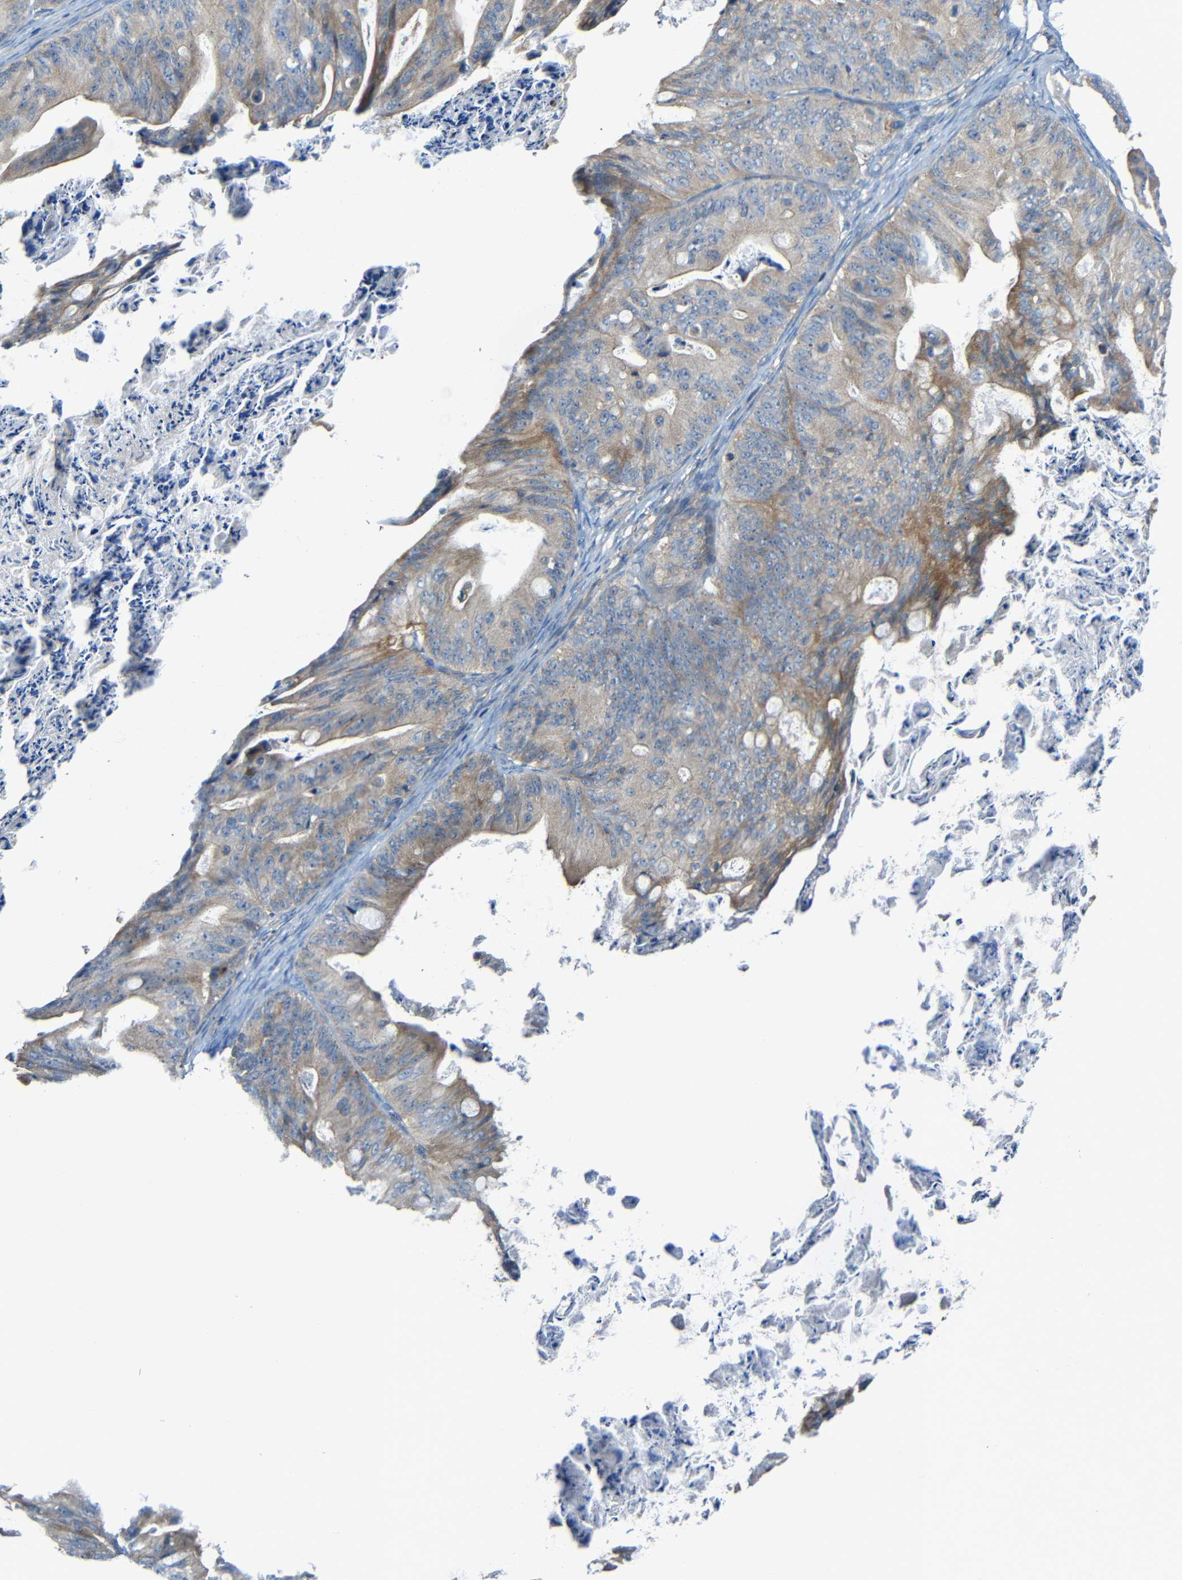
{"staining": {"intensity": "moderate", "quantity": "25%-75%", "location": "cytoplasmic/membranous"}, "tissue": "ovarian cancer", "cell_type": "Tumor cells", "image_type": "cancer", "snomed": [{"axis": "morphology", "description": "Cystadenocarcinoma, mucinous, NOS"}, {"axis": "topography", "description": "Ovary"}], "caption": "Approximately 25%-75% of tumor cells in human ovarian cancer (mucinous cystadenocarcinoma) display moderate cytoplasmic/membranous protein staining as visualized by brown immunohistochemical staining.", "gene": "RHOT2", "patient": {"sex": "female", "age": 37}}